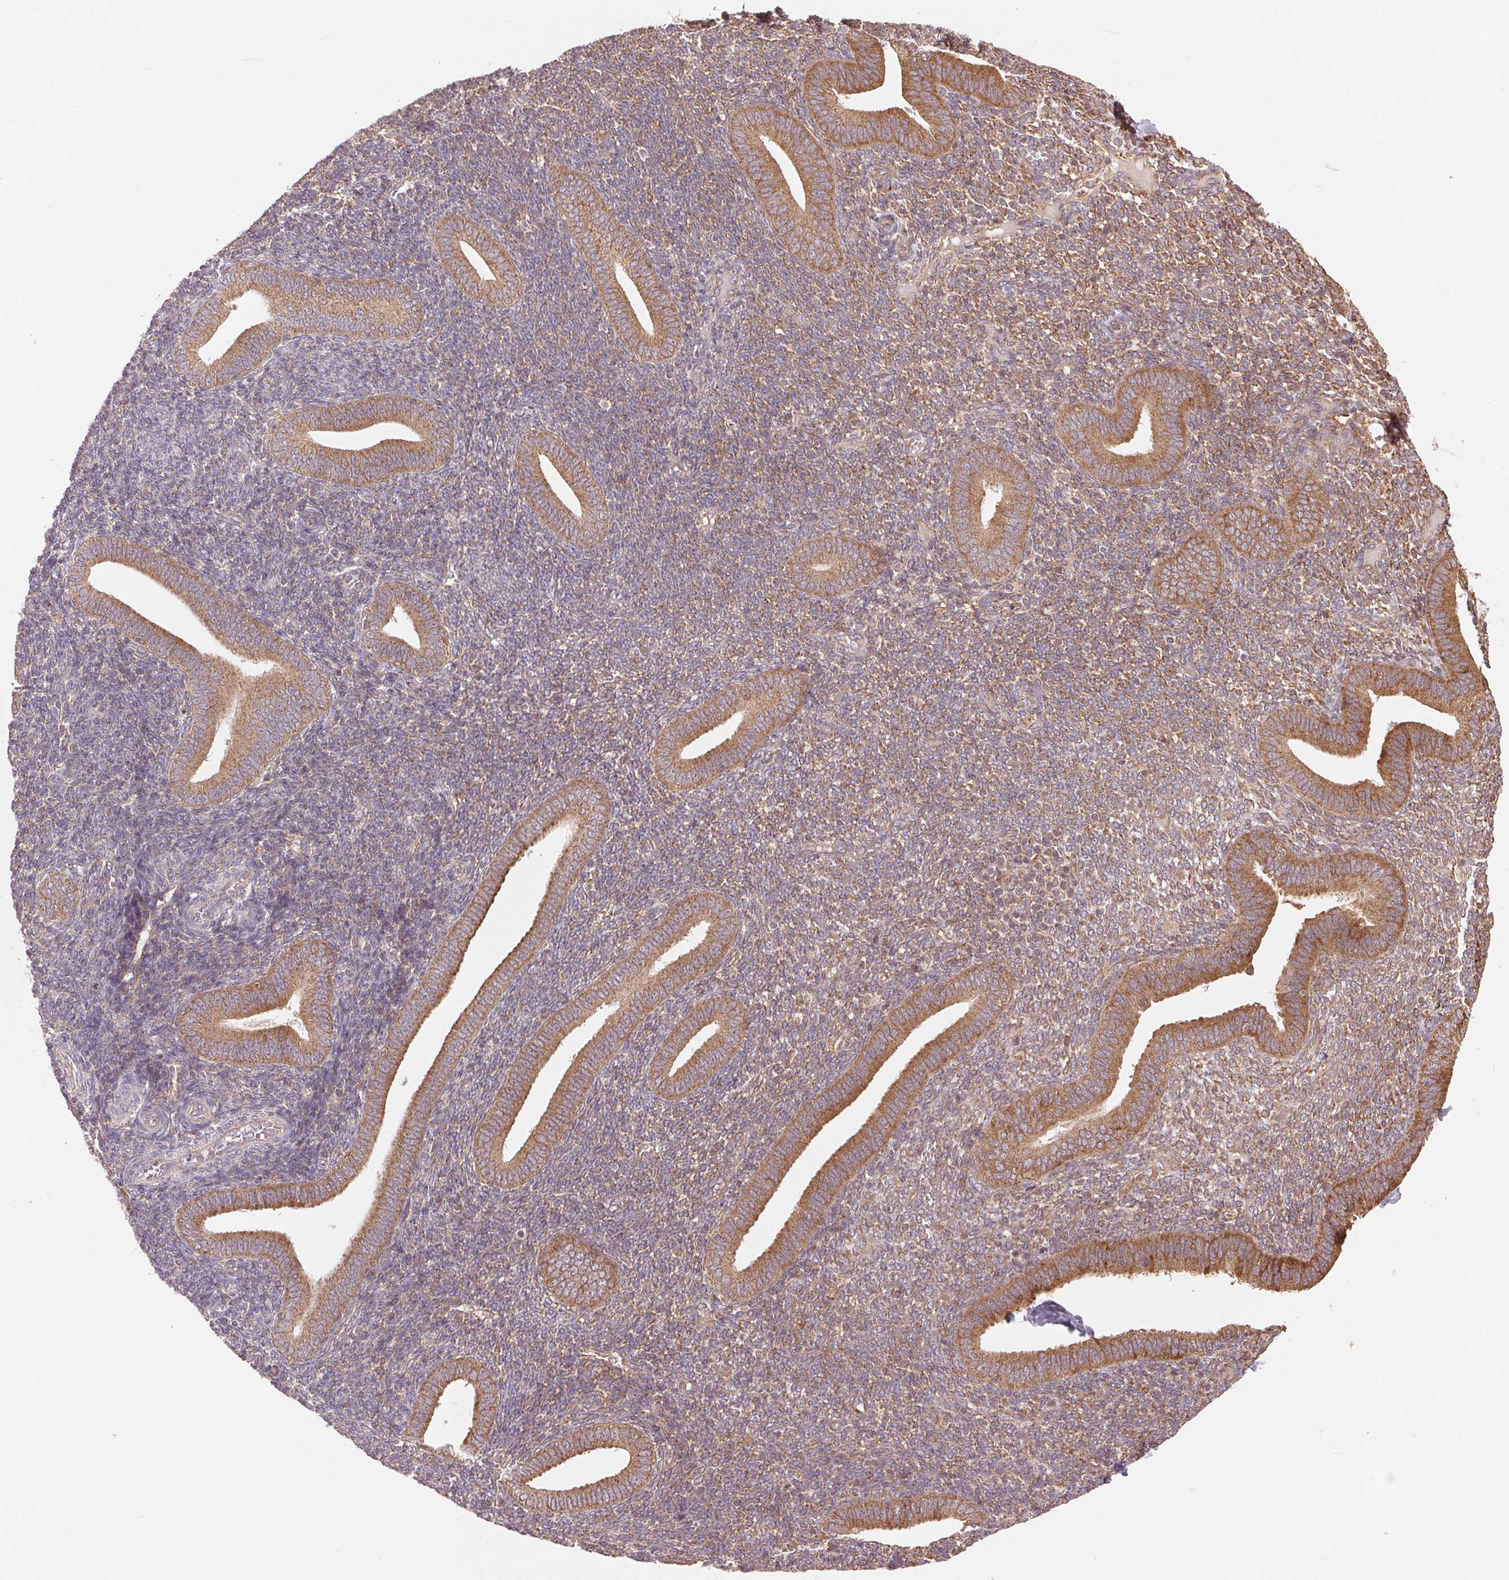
{"staining": {"intensity": "moderate", "quantity": "25%-75%", "location": "cytoplasmic/membranous,nuclear"}, "tissue": "endometrium", "cell_type": "Cells in endometrial stroma", "image_type": "normal", "snomed": [{"axis": "morphology", "description": "Normal tissue, NOS"}, {"axis": "topography", "description": "Endometrium"}], "caption": "This photomicrograph reveals normal endometrium stained with immunohistochemistry (IHC) to label a protein in brown. The cytoplasmic/membranous,nuclear of cells in endometrial stroma show moderate positivity for the protein. Nuclei are counter-stained blue.", "gene": "BTF3L4", "patient": {"sex": "female", "age": 25}}